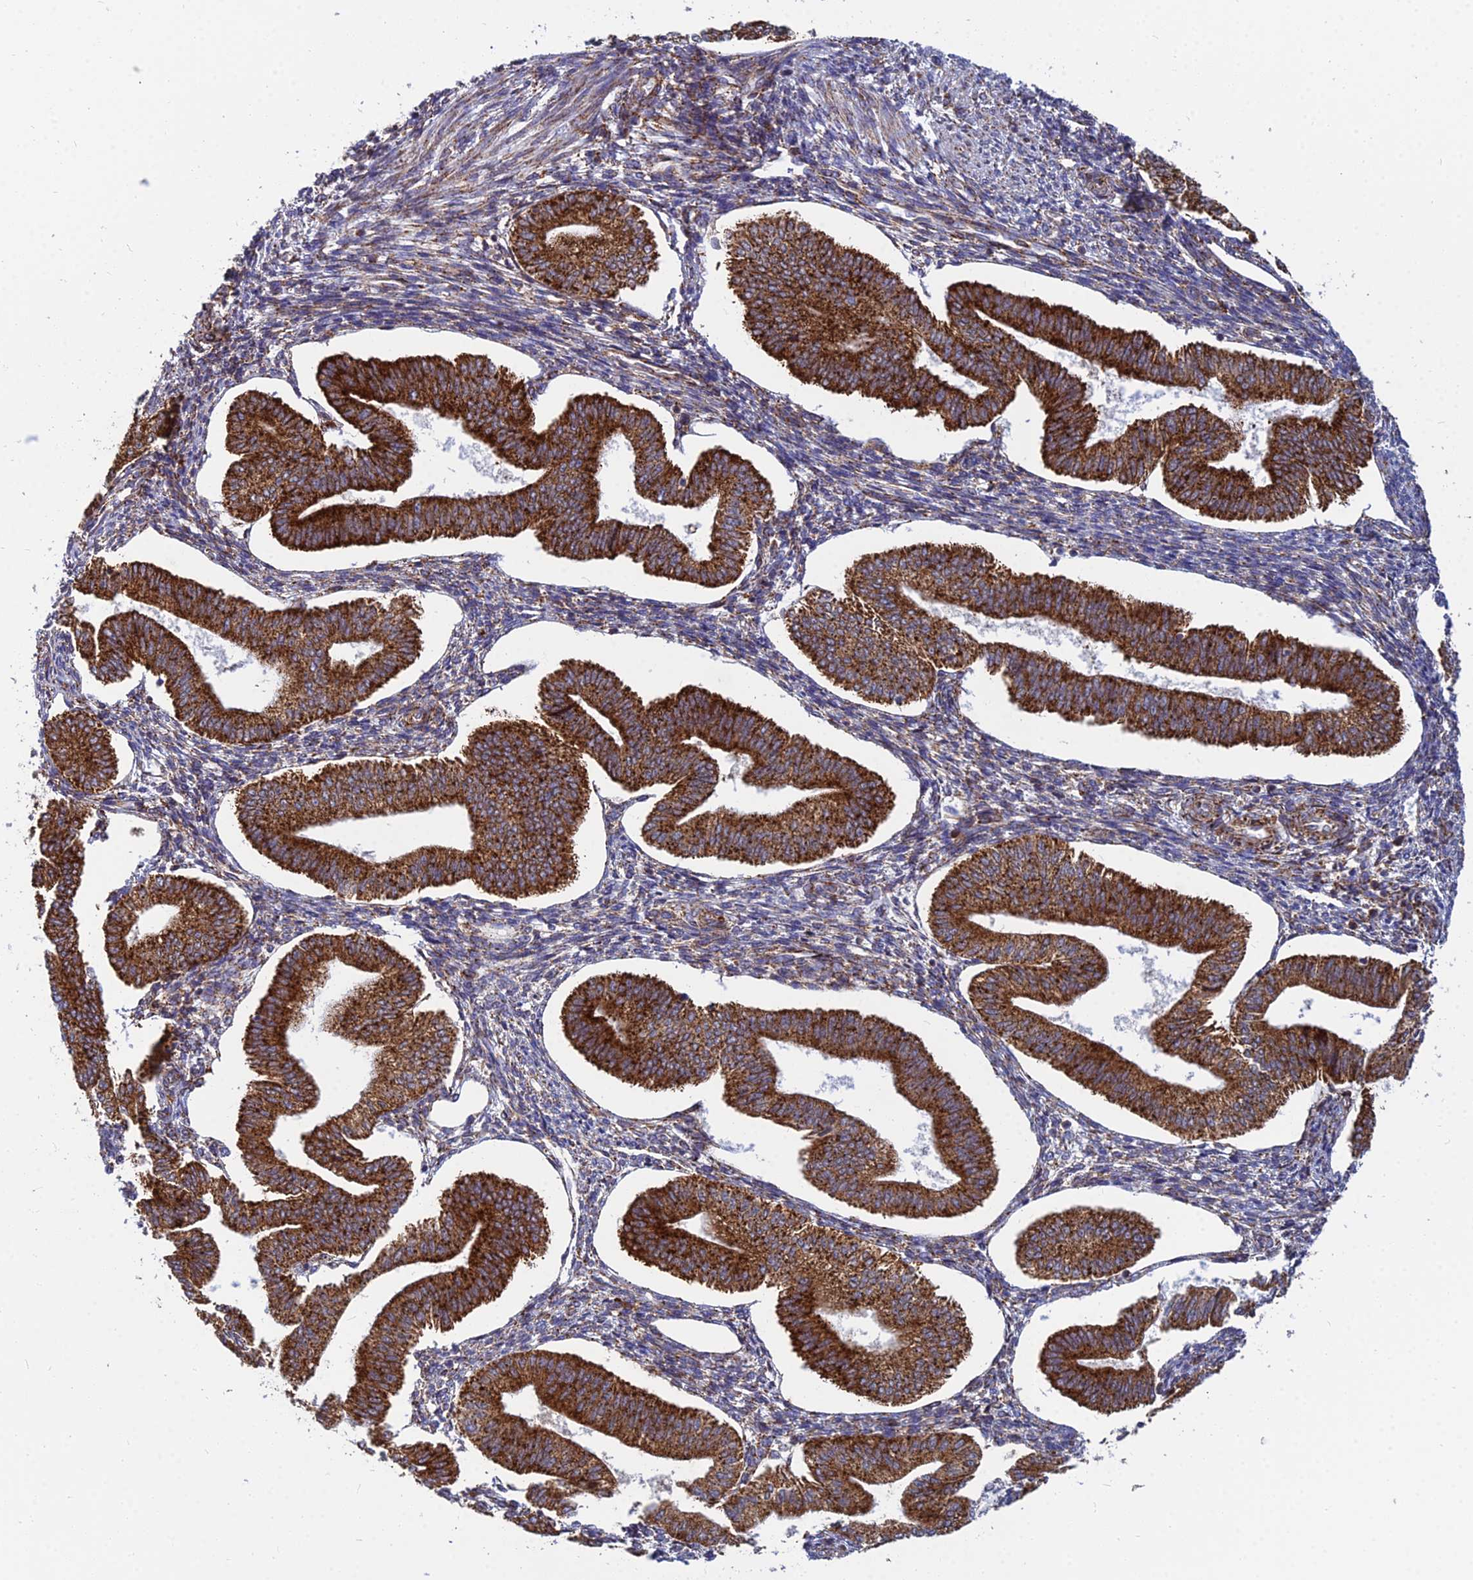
{"staining": {"intensity": "moderate", "quantity": "25%-75%", "location": "cytoplasmic/membranous"}, "tissue": "endometrium", "cell_type": "Cells in endometrial stroma", "image_type": "normal", "snomed": [{"axis": "morphology", "description": "Normal tissue, NOS"}, {"axis": "topography", "description": "Endometrium"}], "caption": "A brown stain shows moderate cytoplasmic/membranous positivity of a protein in cells in endometrial stroma of unremarkable human endometrium. (DAB = brown stain, brightfield microscopy at high magnification).", "gene": "CCT6A", "patient": {"sex": "female", "age": 34}}